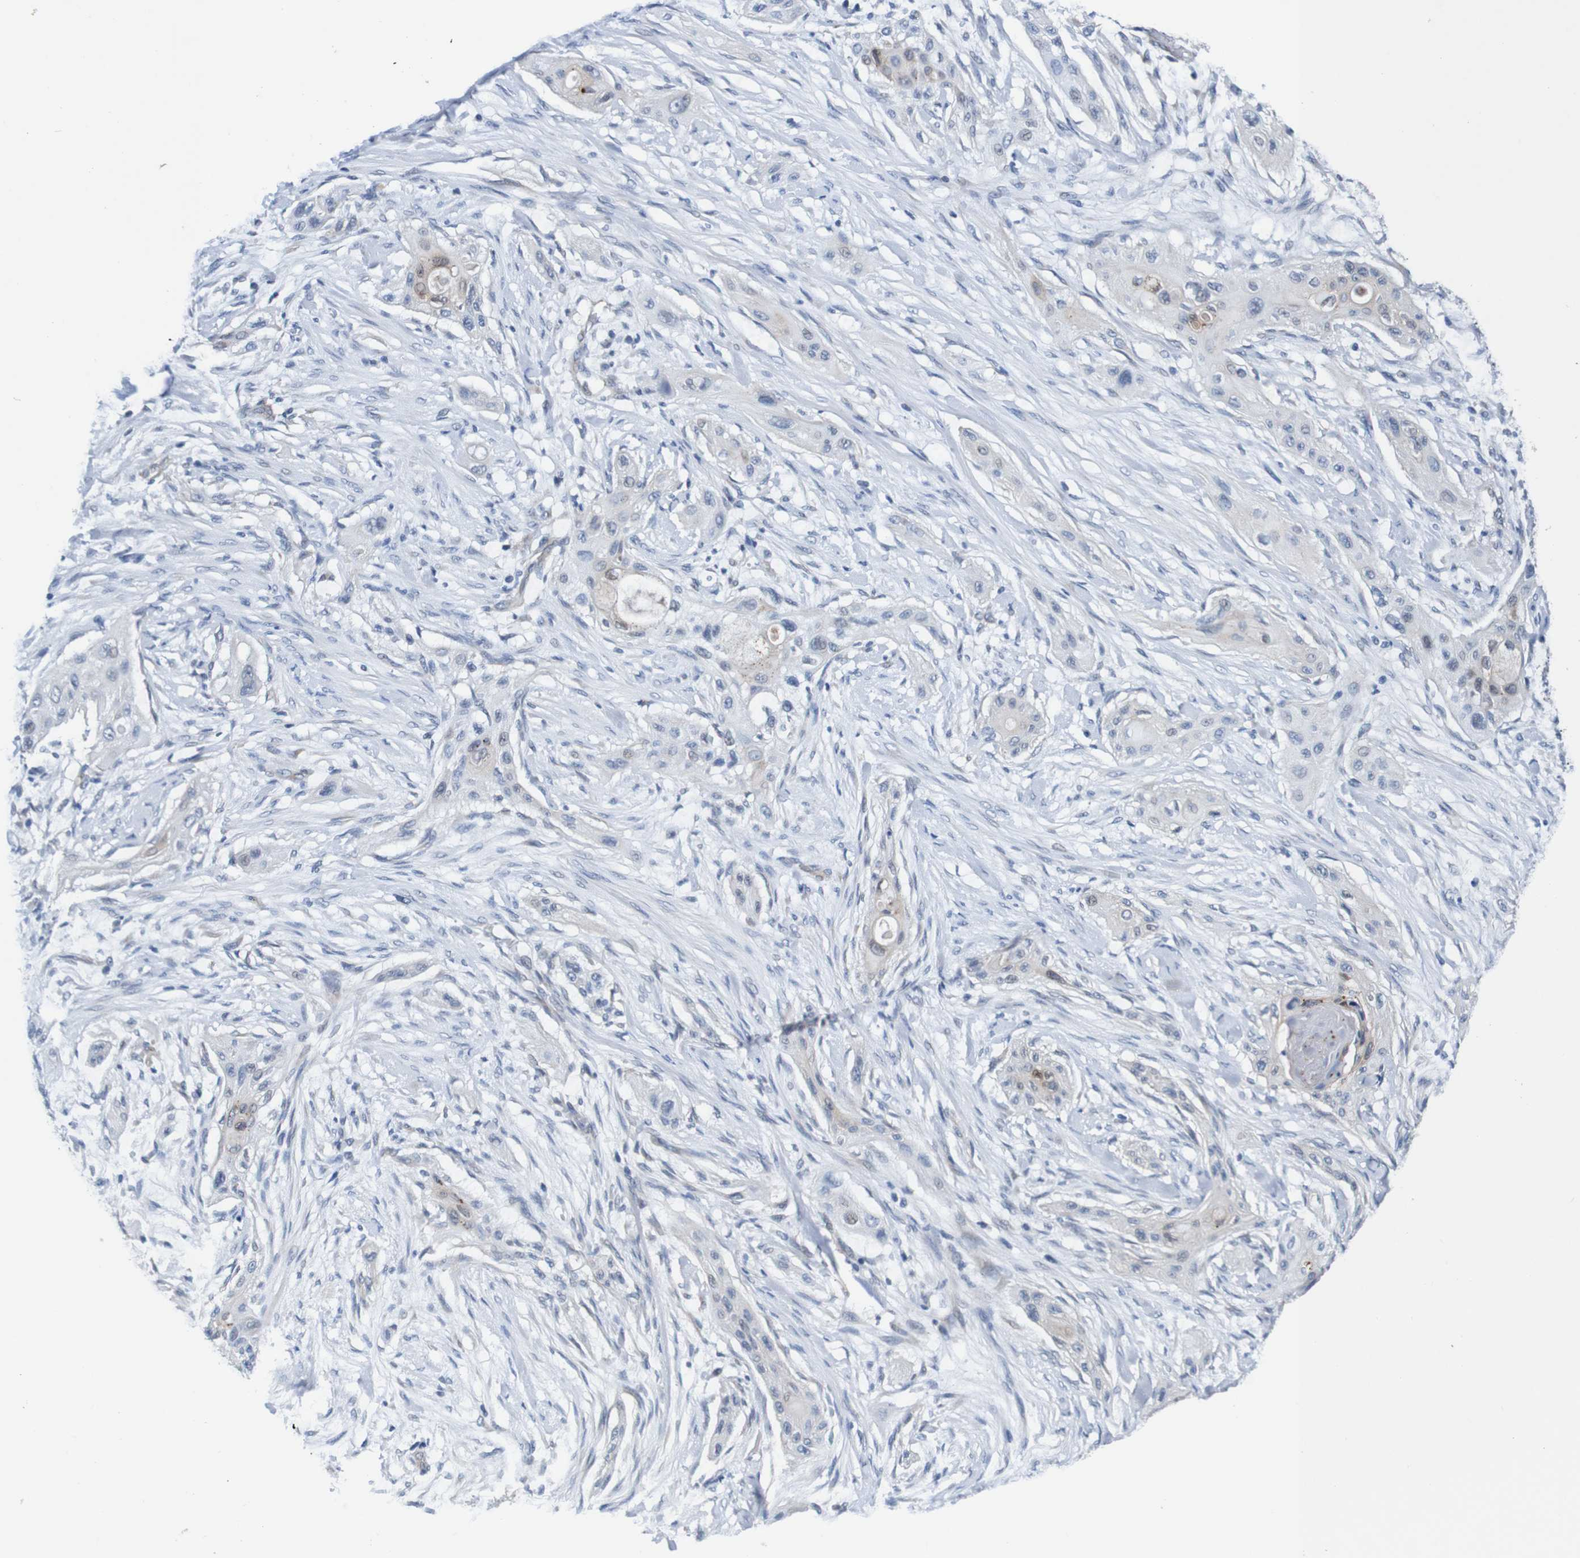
{"staining": {"intensity": "negative", "quantity": "none", "location": "none"}, "tissue": "lung cancer", "cell_type": "Tumor cells", "image_type": "cancer", "snomed": [{"axis": "morphology", "description": "Squamous cell carcinoma, NOS"}, {"axis": "topography", "description": "Lung"}], "caption": "An image of human lung cancer is negative for staining in tumor cells.", "gene": "CPED1", "patient": {"sex": "female", "age": 47}}